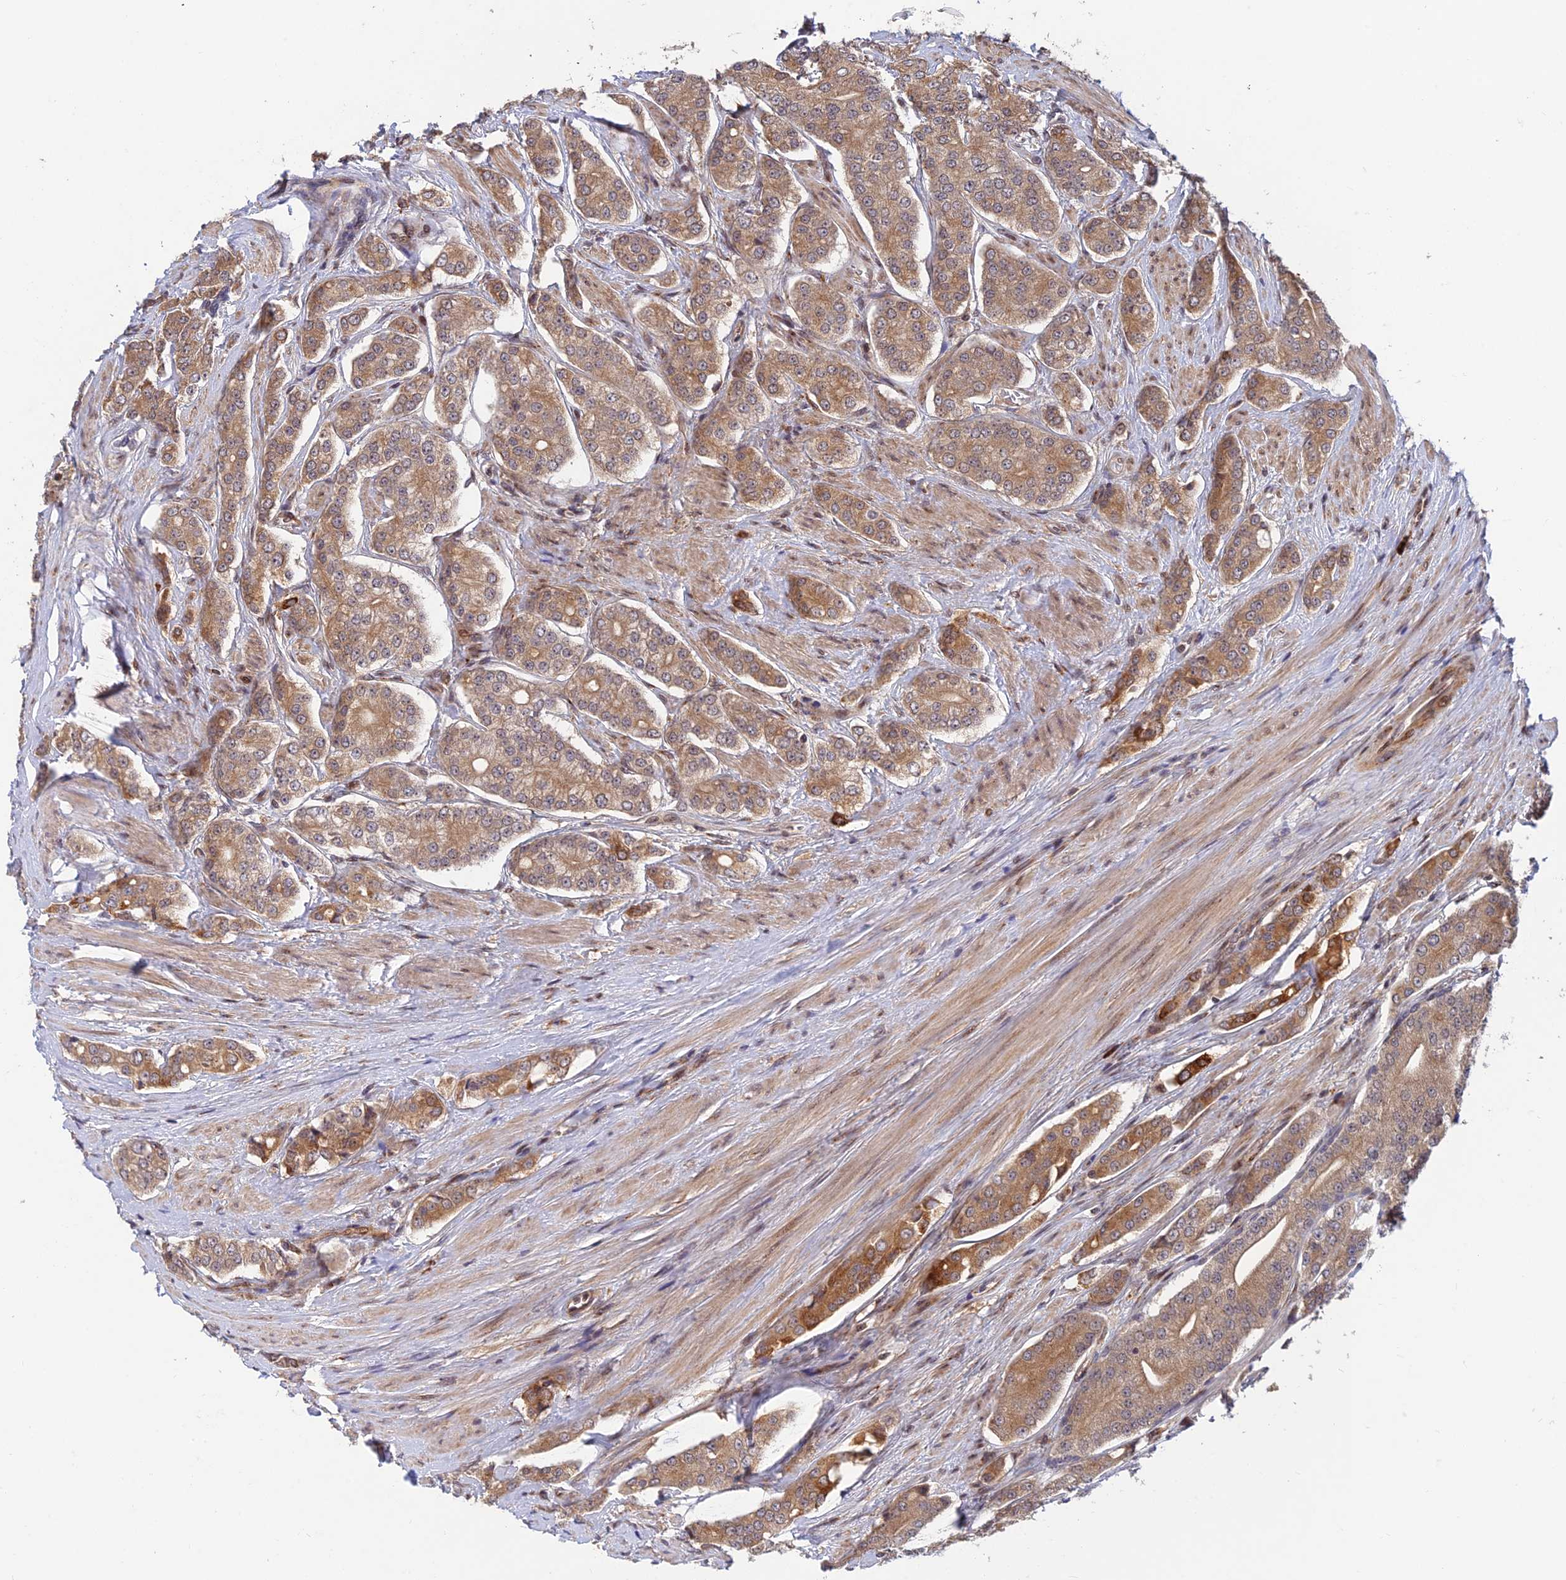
{"staining": {"intensity": "moderate", "quantity": ">75%", "location": "cytoplasmic/membranous"}, "tissue": "prostate cancer", "cell_type": "Tumor cells", "image_type": "cancer", "snomed": [{"axis": "morphology", "description": "Adenocarcinoma, High grade"}, {"axis": "topography", "description": "Prostate"}], "caption": "The immunohistochemical stain labels moderate cytoplasmic/membranous staining in tumor cells of adenocarcinoma (high-grade) (prostate) tissue.", "gene": "ZNF565", "patient": {"sex": "male", "age": 71}}